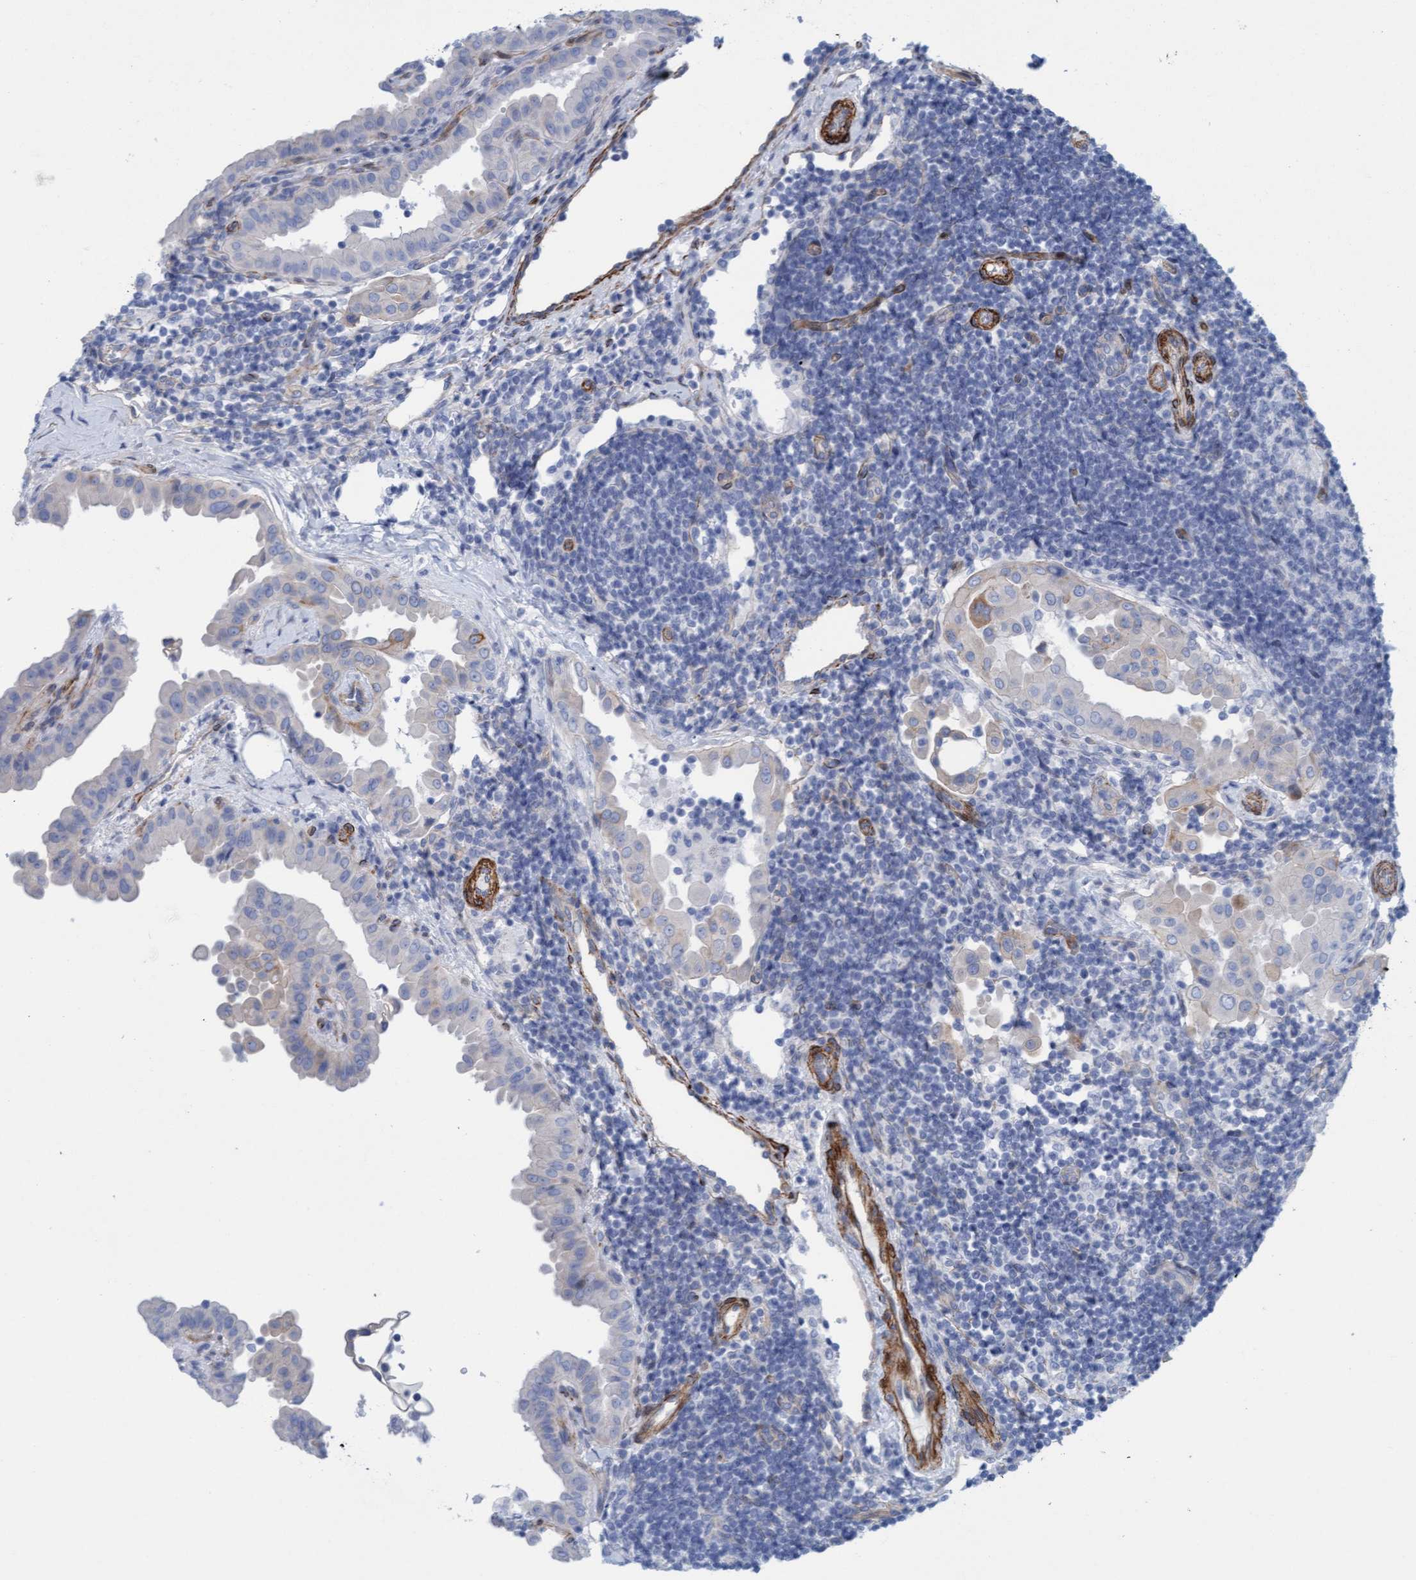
{"staining": {"intensity": "negative", "quantity": "none", "location": "none"}, "tissue": "thyroid cancer", "cell_type": "Tumor cells", "image_type": "cancer", "snomed": [{"axis": "morphology", "description": "Papillary adenocarcinoma, NOS"}, {"axis": "topography", "description": "Thyroid gland"}], "caption": "There is no significant positivity in tumor cells of thyroid cancer.", "gene": "MTFR1", "patient": {"sex": "male", "age": 33}}